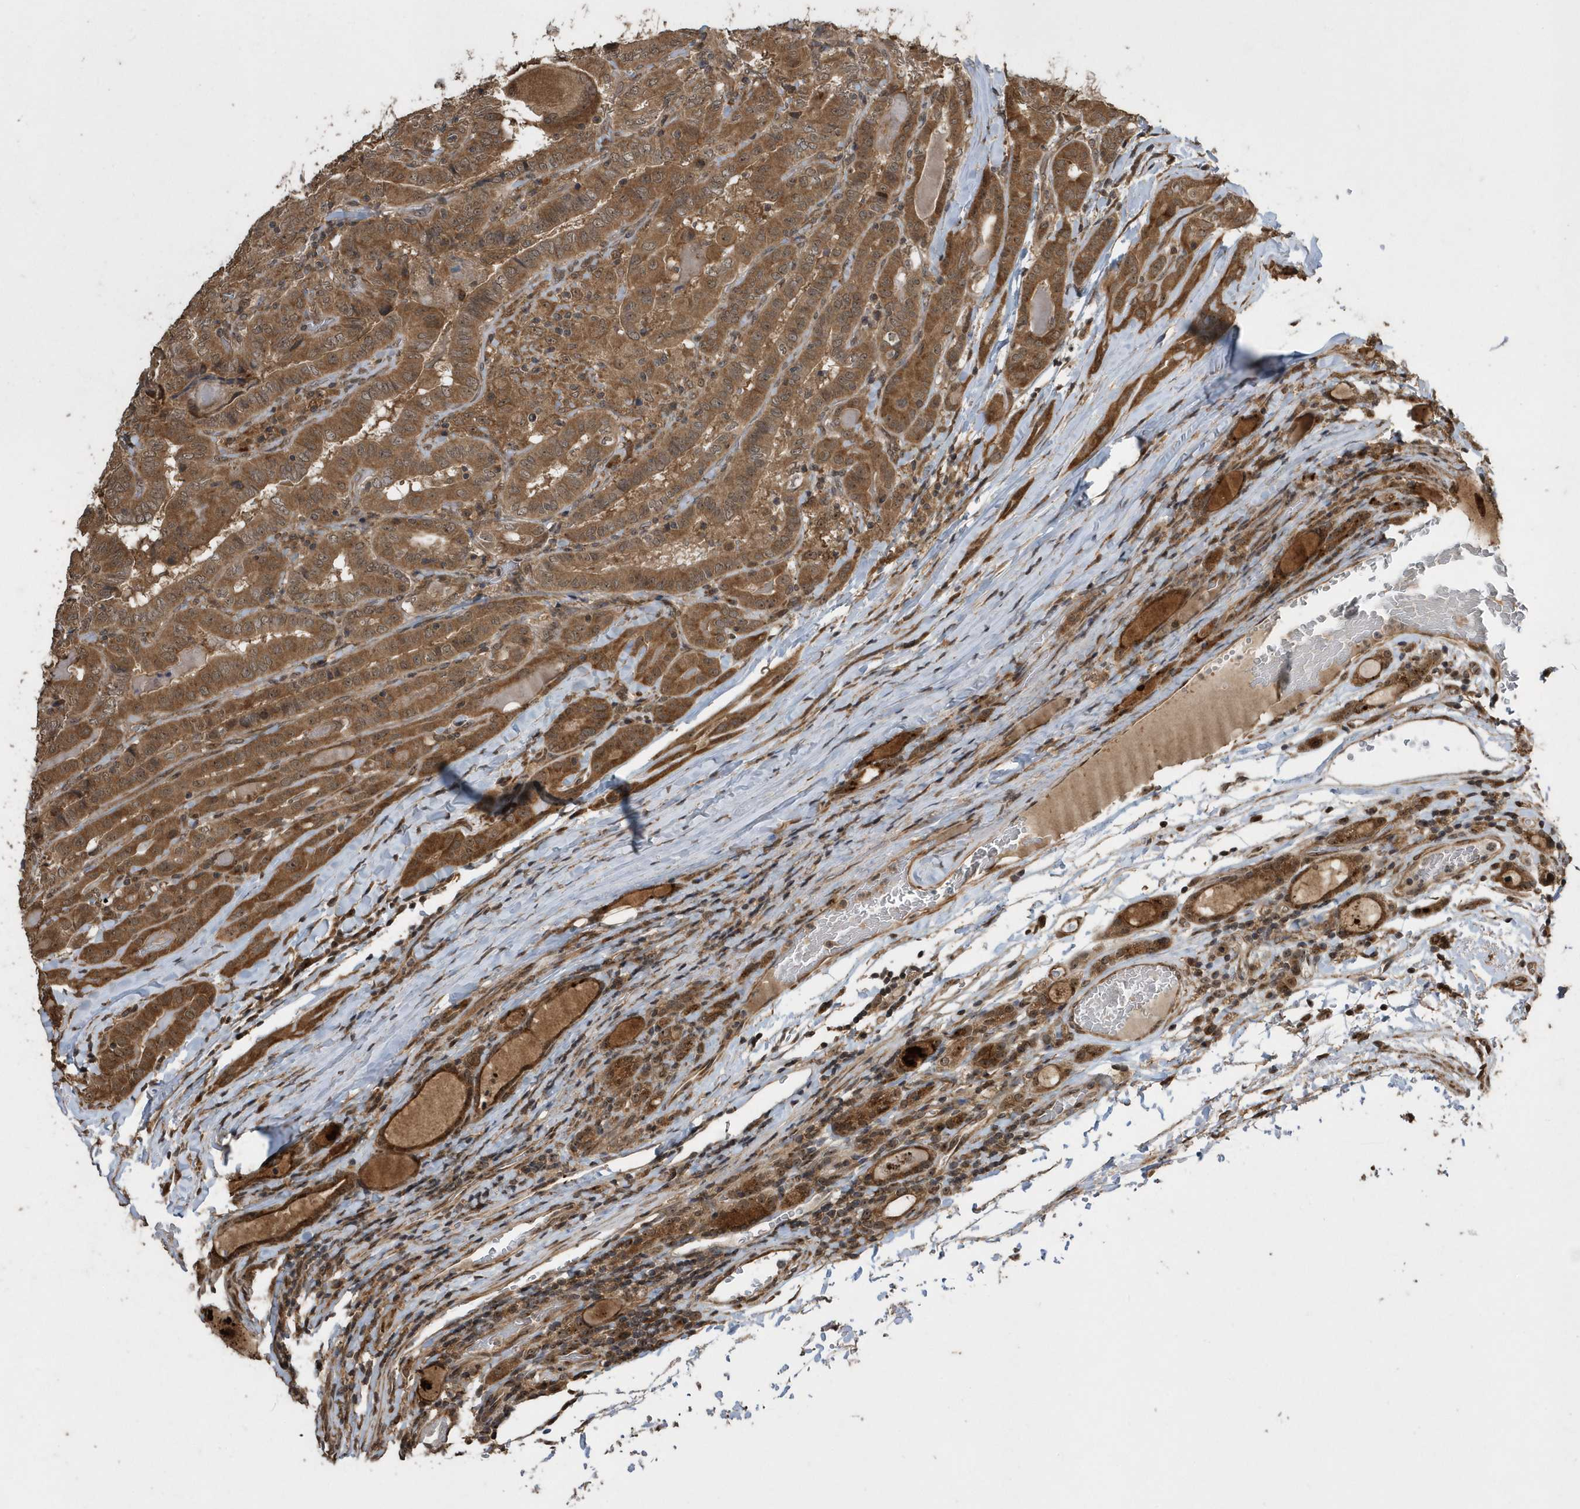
{"staining": {"intensity": "moderate", "quantity": ">75%", "location": "cytoplasmic/membranous"}, "tissue": "thyroid cancer", "cell_type": "Tumor cells", "image_type": "cancer", "snomed": [{"axis": "morphology", "description": "Papillary adenocarcinoma, NOS"}, {"axis": "topography", "description": "Thyroid gland"}], "caption": "Immunohistochemical staining of human papillary adenocarcinoma (thyroid) exhibits medium levels of moderate cytoplasmic/membranous protein staining in approximately >75% of tumor cells.", "gene": "WASHC5", "patient": {"sex": "female", "age": 72}}